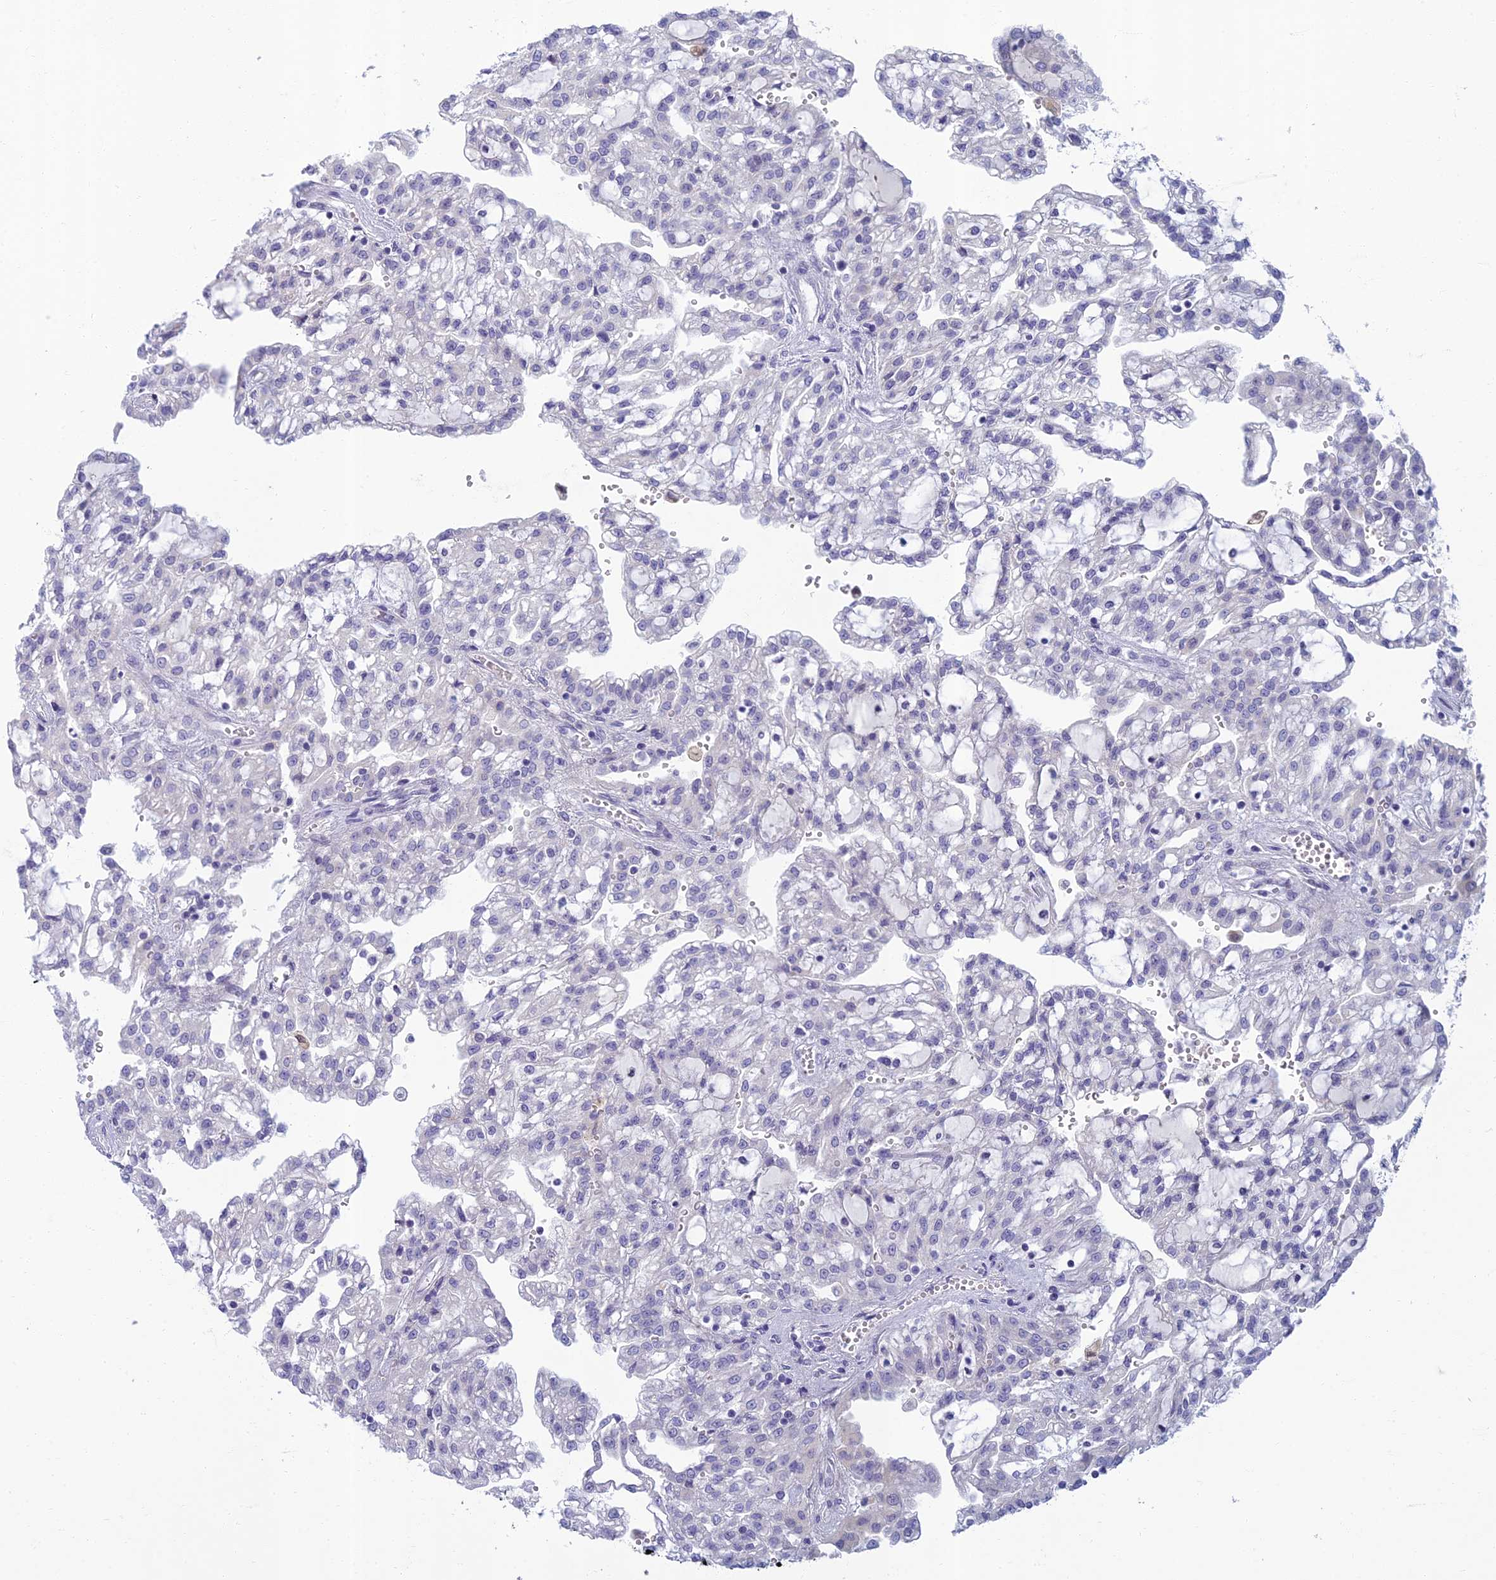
{"staining": {"intensity": "negative", "quantity": "none", "location": "none"}, "tissue": "renal cancer", "cell_type": "Tumor cells", "image_type": "cancer", "snomed": [{"axis": "morphology", "description": "Adenocarcinoma, NOS"}, {"axis": "topography", "description": "Kidney"}], "caption": "Human adenocarcinoma (renal) stained for a protein using IHC displays no expression in tumor cells.", "gene": "SLC25A41", "patient": {"sex": "male", "age": 63}}